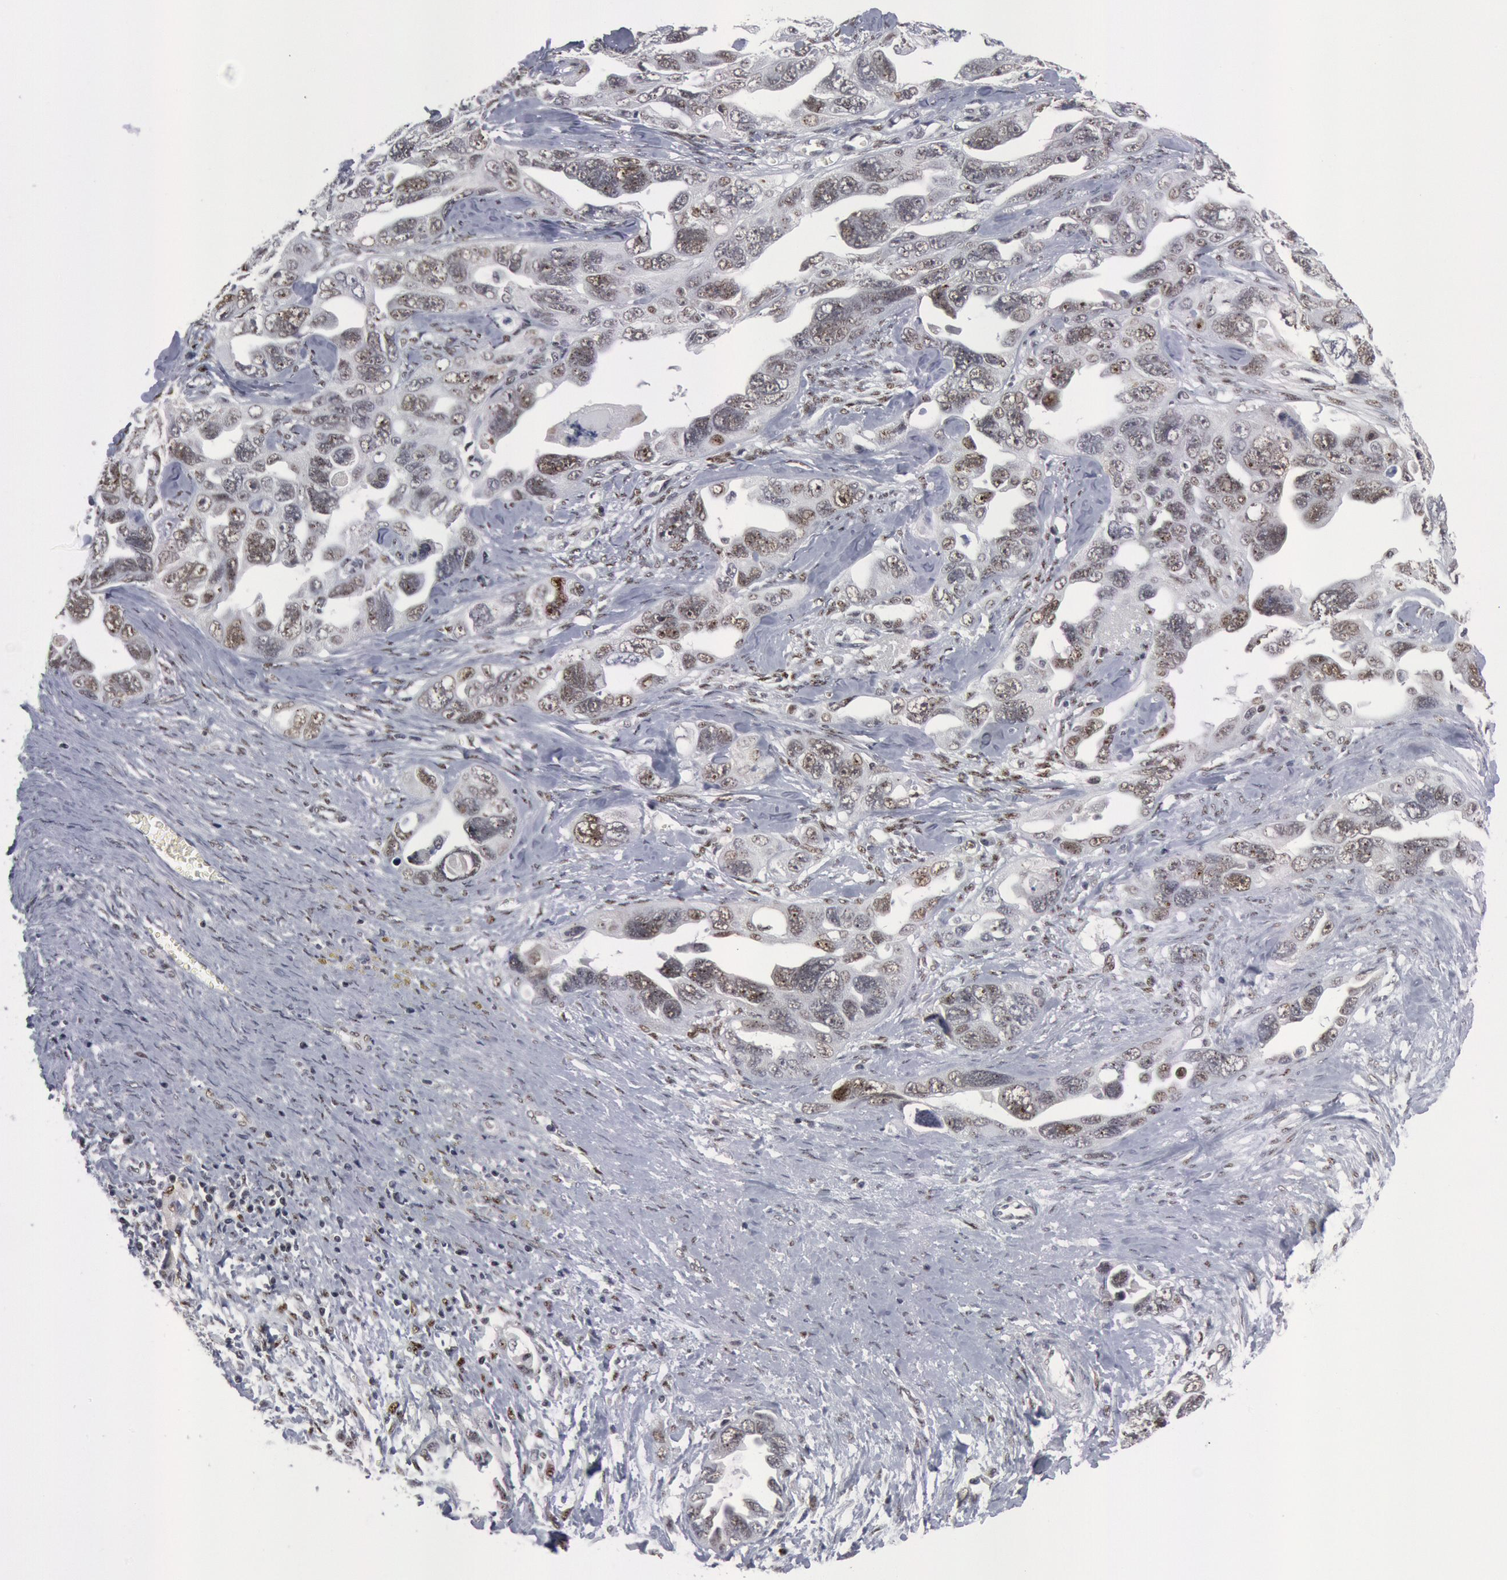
{"staining": {"intensity": "weak", "quantity": "<25%", "location": "nuclear"}, "tissue": "ovarian cancer", "cell_type": "Tumor cells", "image_type": "cancer", "snomed": [{"axis": "morphology", "description": "Cystadenocarcinoma, serous, NOS"}, {"axis": "topography", "description": "Ovary"}], "caption": "This is a histopathology image of immunohistochemistry (IHC) staining of ovarian cancer, which shows no expression in tumor cells. The staining was performed using DAB to visualize the protein expression in brown, while the nuclei were stained in blue with hematoxylin (Magnification: 20x).", "gene": "FOXO1", "patient": {"sex": "female", "age": 63}}